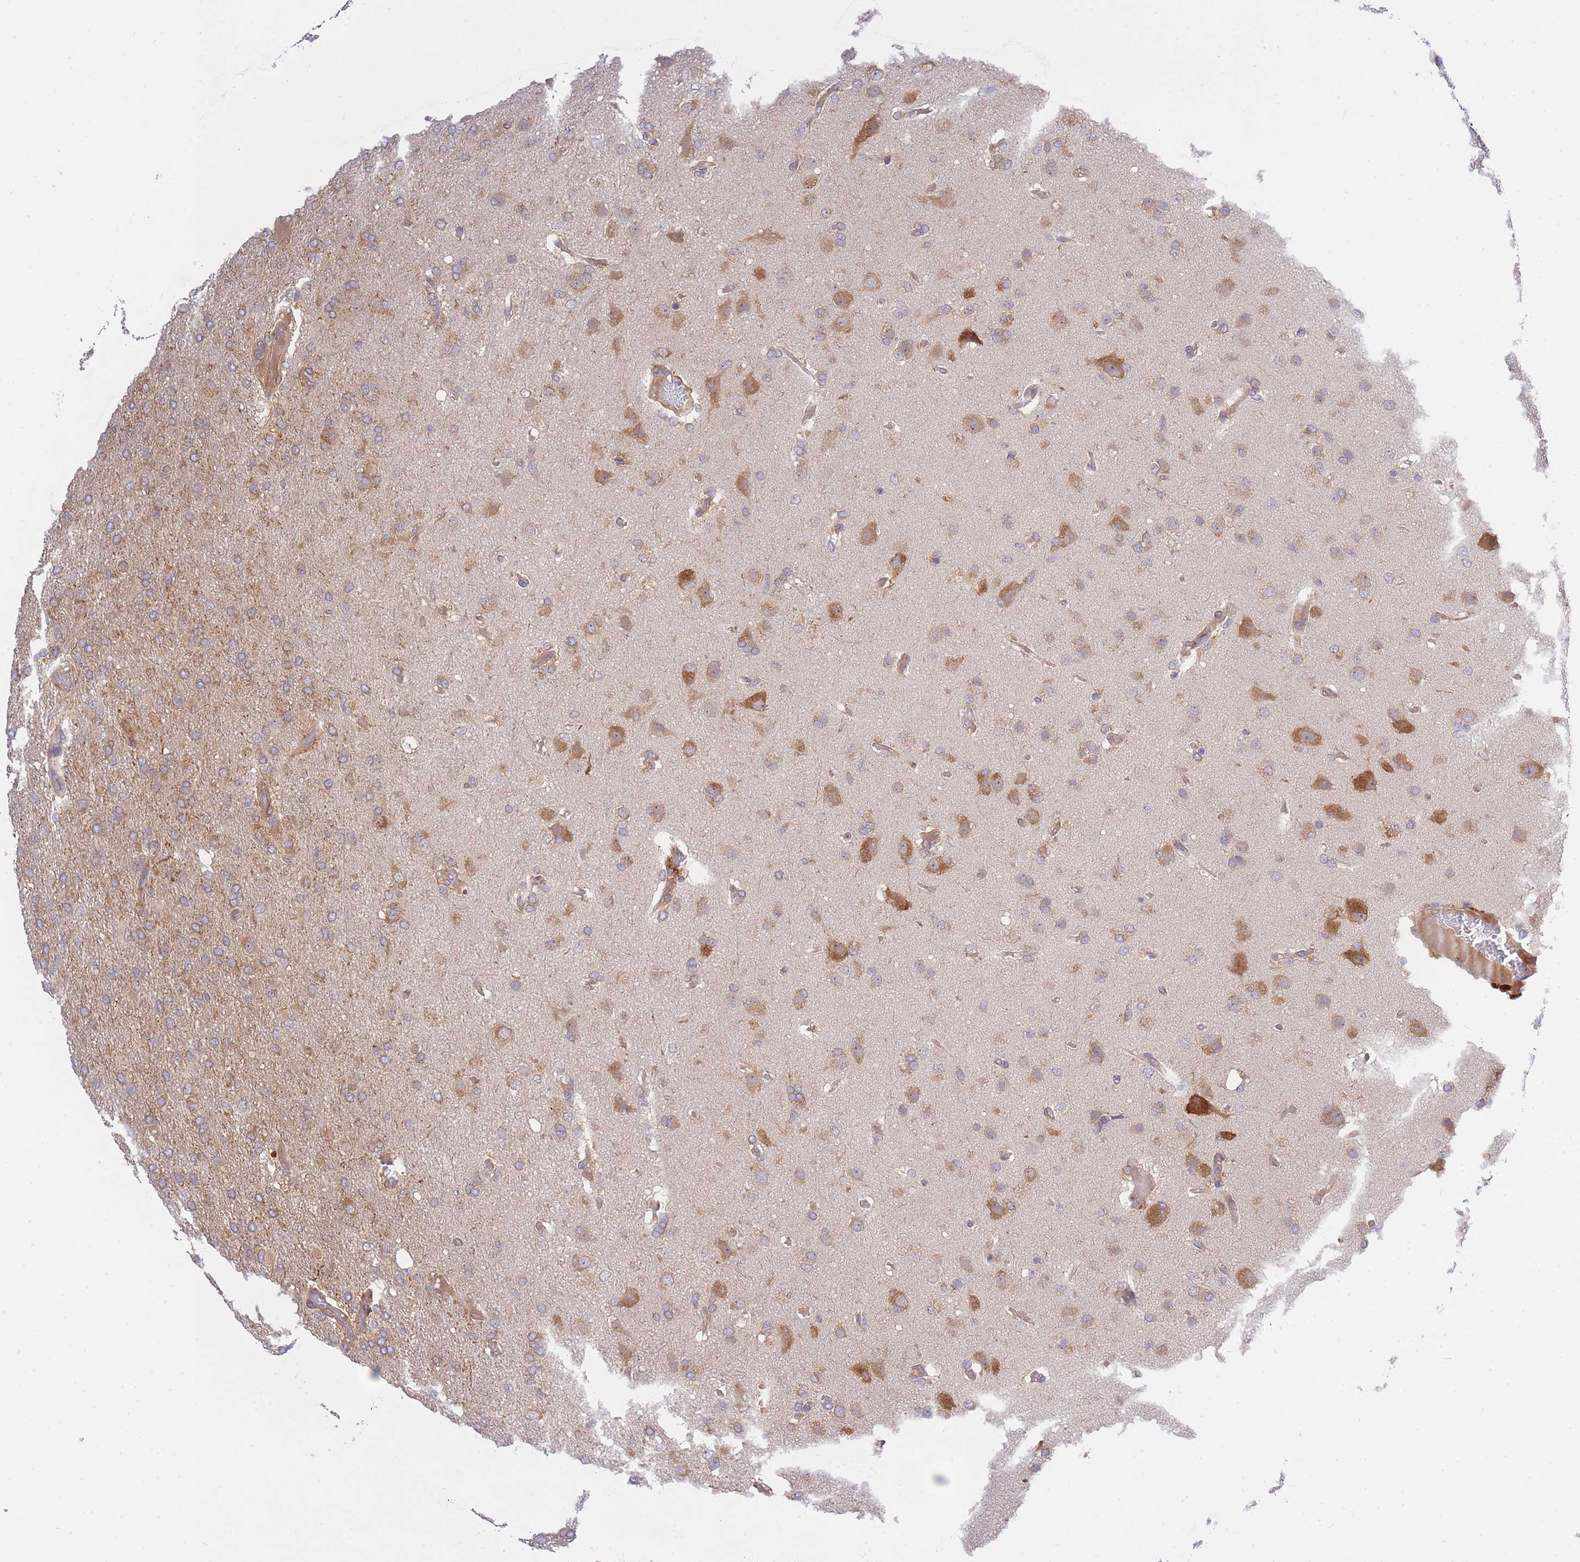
{"staining": {"intensity": "moderate", "quantity": ">75%", "location": "cytoplasmic/membranous"}, "tissue": "glioma", "cell_type": "Tumor cells", "image_type": "cancer", "snomed": [{"axis": "morphology", "description": "Glioma, malignant, High grade"}, {"axis": "topography", "description": "Brain"}], "caption": "Protein positivity by IHC exhibits moderate cytoplasmic/membranous expression in approximately >75% of tumor cells in glioma.", "gene": "EIF2B2", "patient": {"sex": "female", "age": 74}}